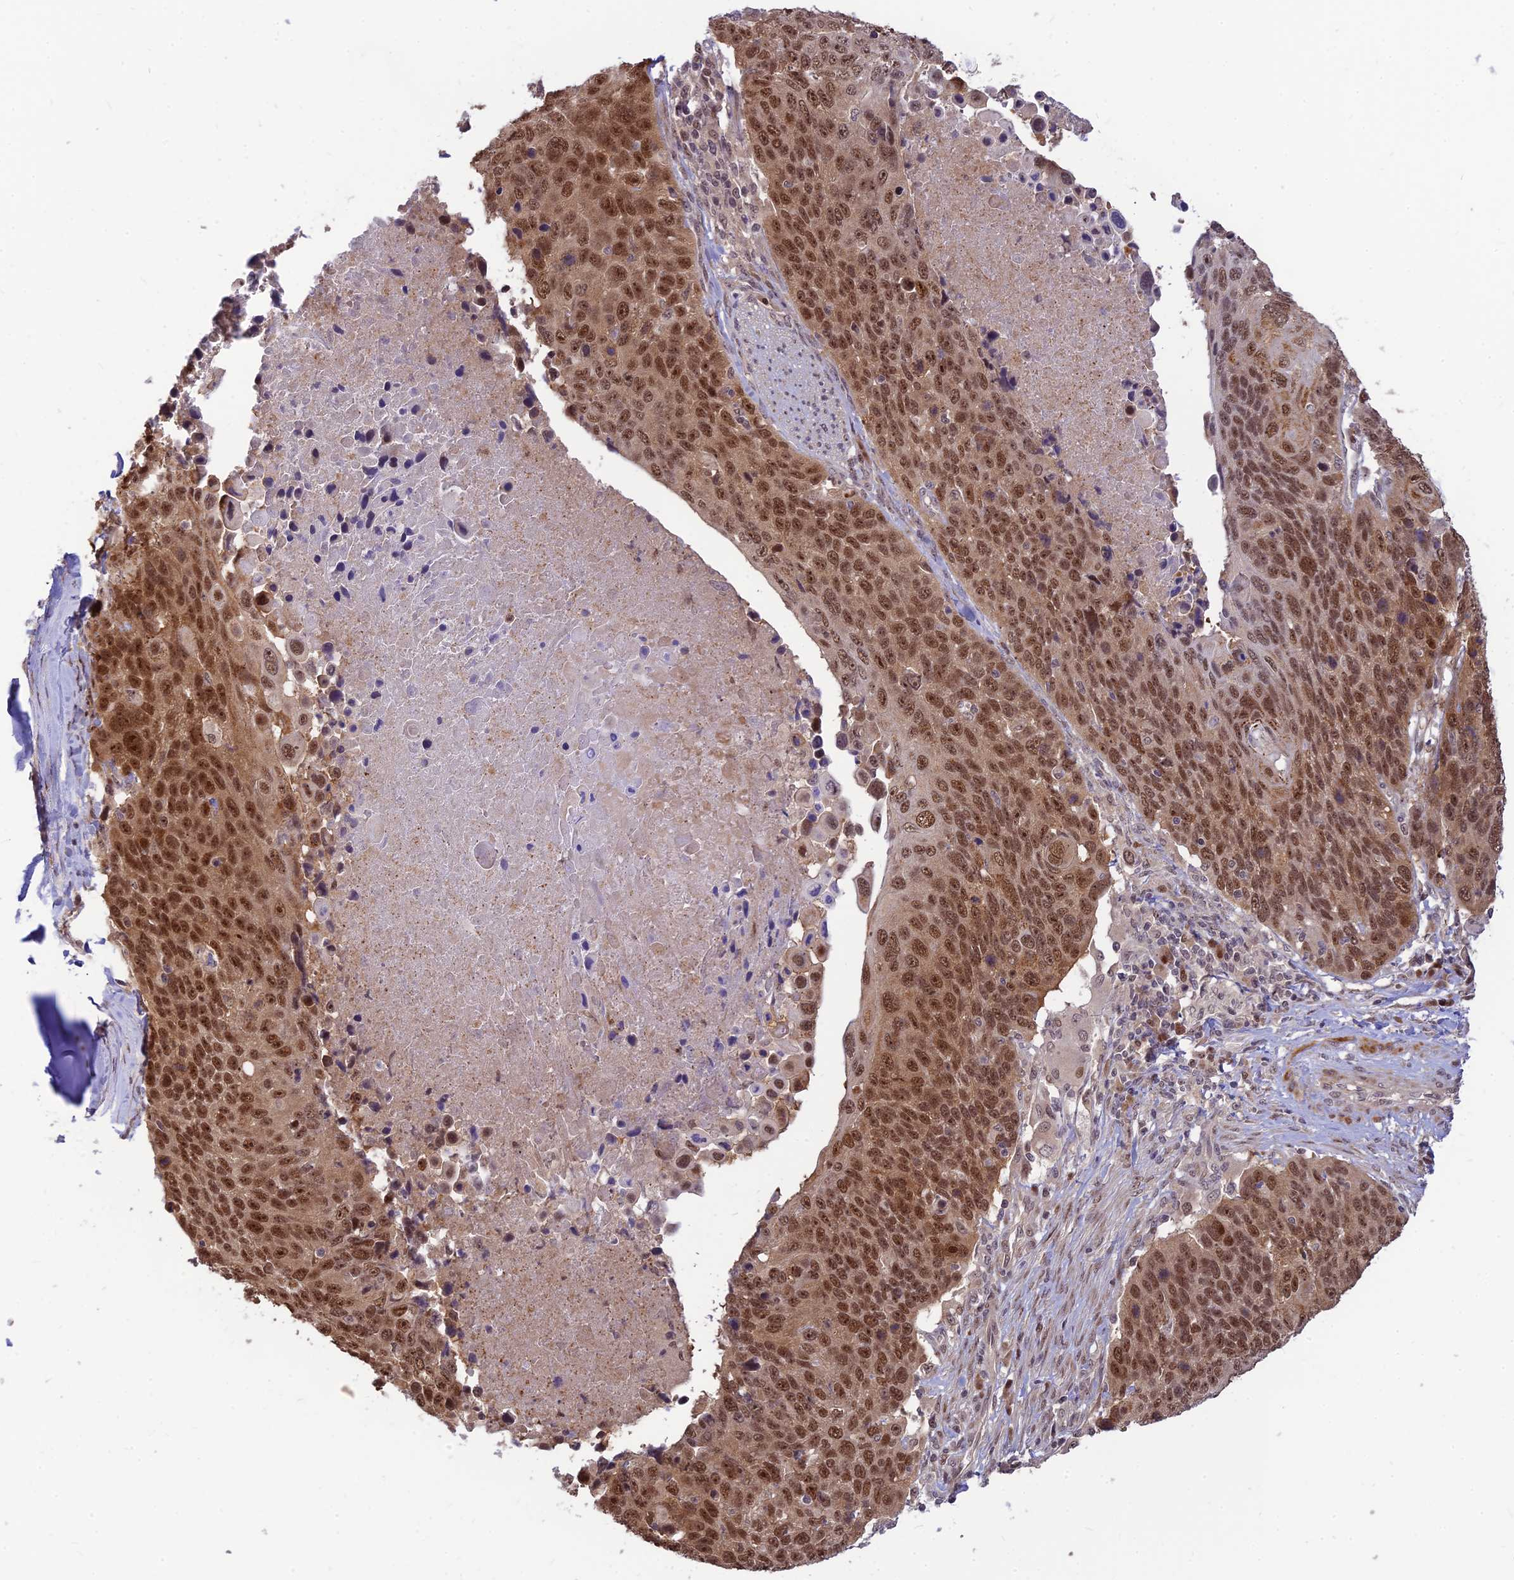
{"staining": {"intensity": "moderate", "quantity": ">75%", "location": "nuclear"}, "tissue": "lung cancer", "cell_type": "Tumor cells", "image_type": "cancer", "snomed": [{"axis": "morphology", "description": "Normal tissue, NOS"}, {"axis": "morphology", "description": "Squamous cell carcinoma, NOS"}, {"axis": "topography", "description": "Lymph node"}, {"axis": "topography", "description": "Lung"}], "caption": "The micrograph reveals immunohistochemical staining of lung cancer (squamous cell carcinoma). There is moderate nuclear expression is identified in about >75% of tumor cells.", "gene": "ASPDH", "patient": {"sex": "male", "age": 66}}